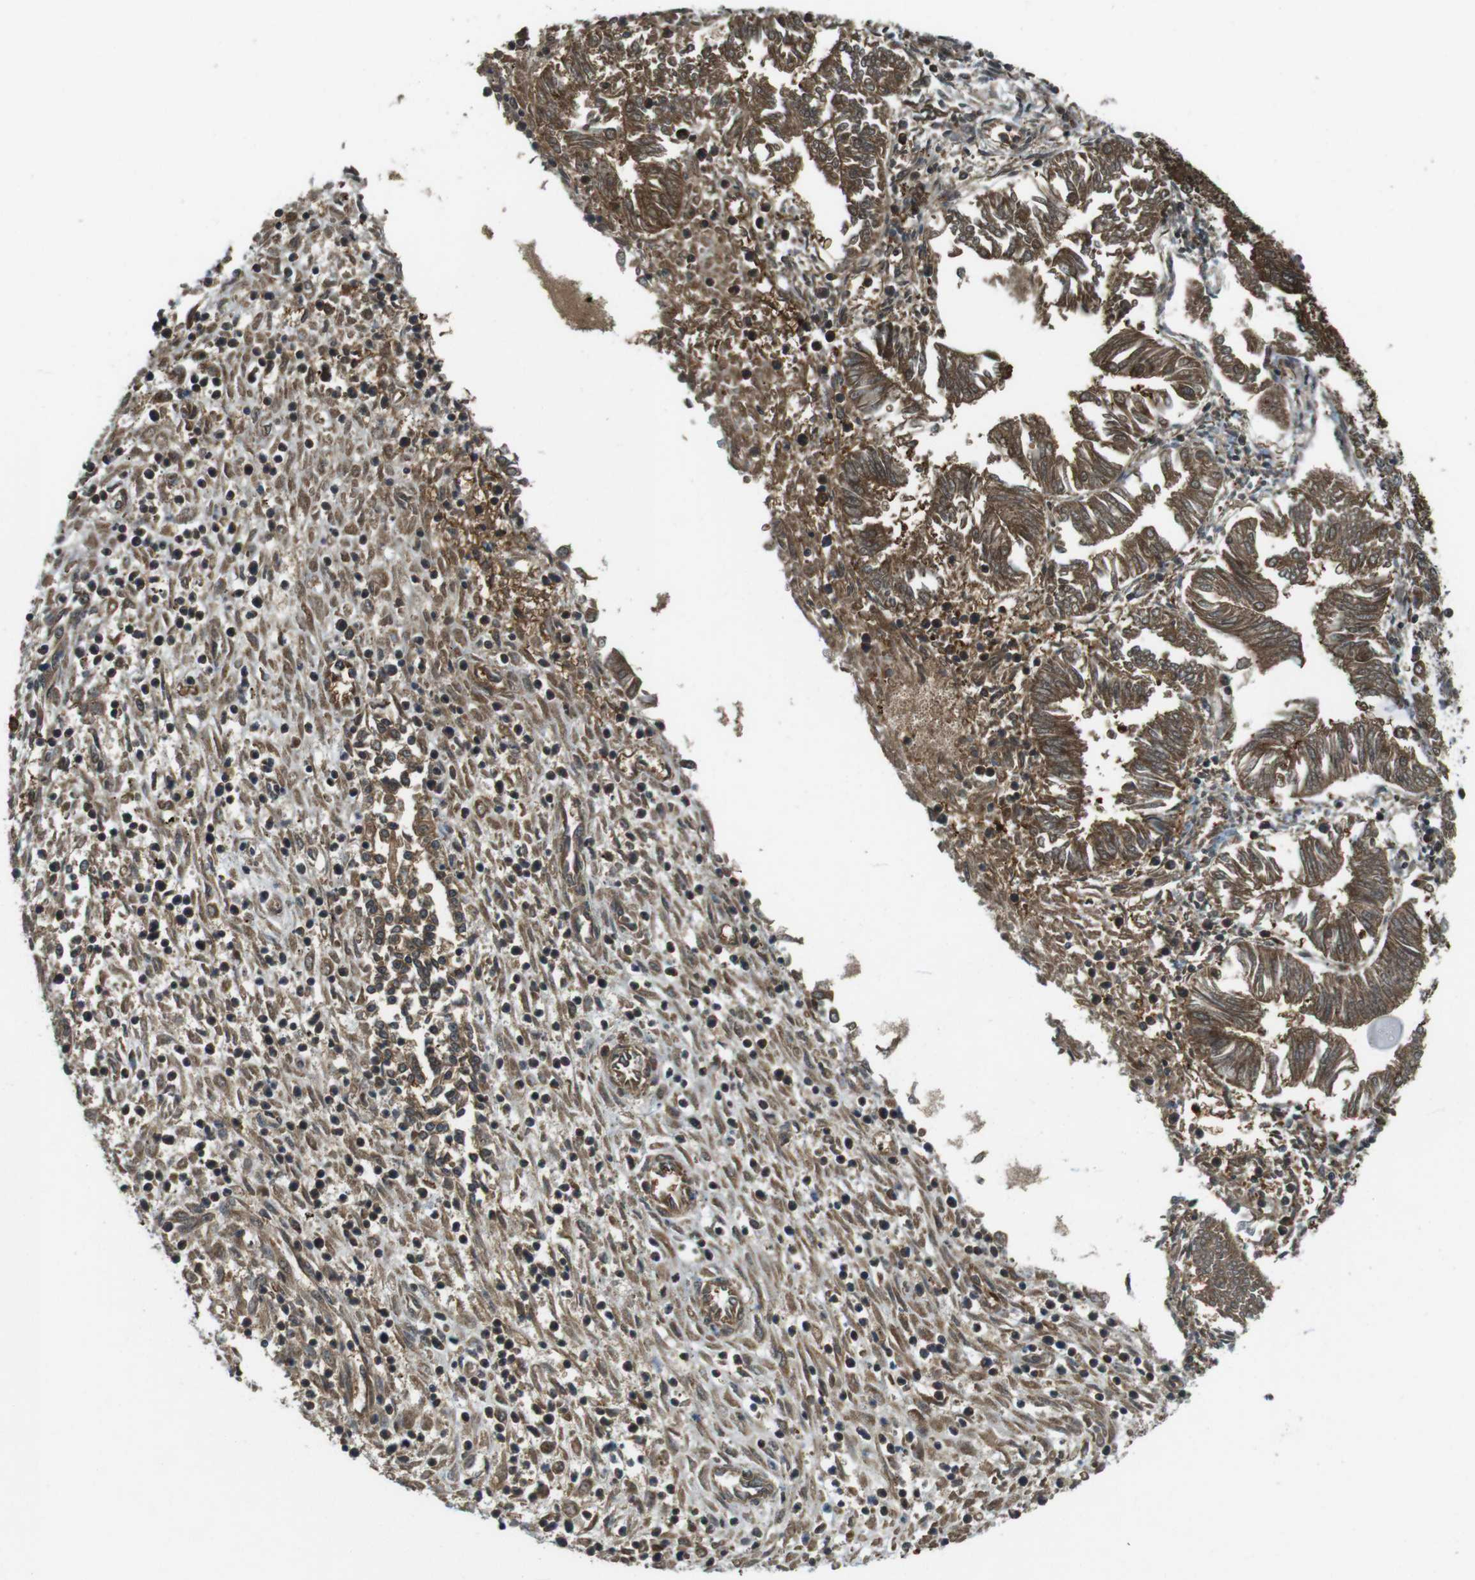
{"staining": {"intensity": "moderate", "quantity": ">75%", "location": "cytoplasmic/membranous"}, "tissue": "endometrial cancer", "cell_type": "Tumor cells", "image_type": "cancer", "snomed": [{"axis": "morphology", "description": "Adenocarcinoma, NOS"}, {"axis": "topography", "description": "Endometrium"}], "caption": "The immunohistochemical stain labels moderate cytoplasmic/membranous staining in tumor cells of endometrial adenocarcinoma tissue.", "gene": "LRRC3B", "patient": {"sex": "female", "age": 53}}